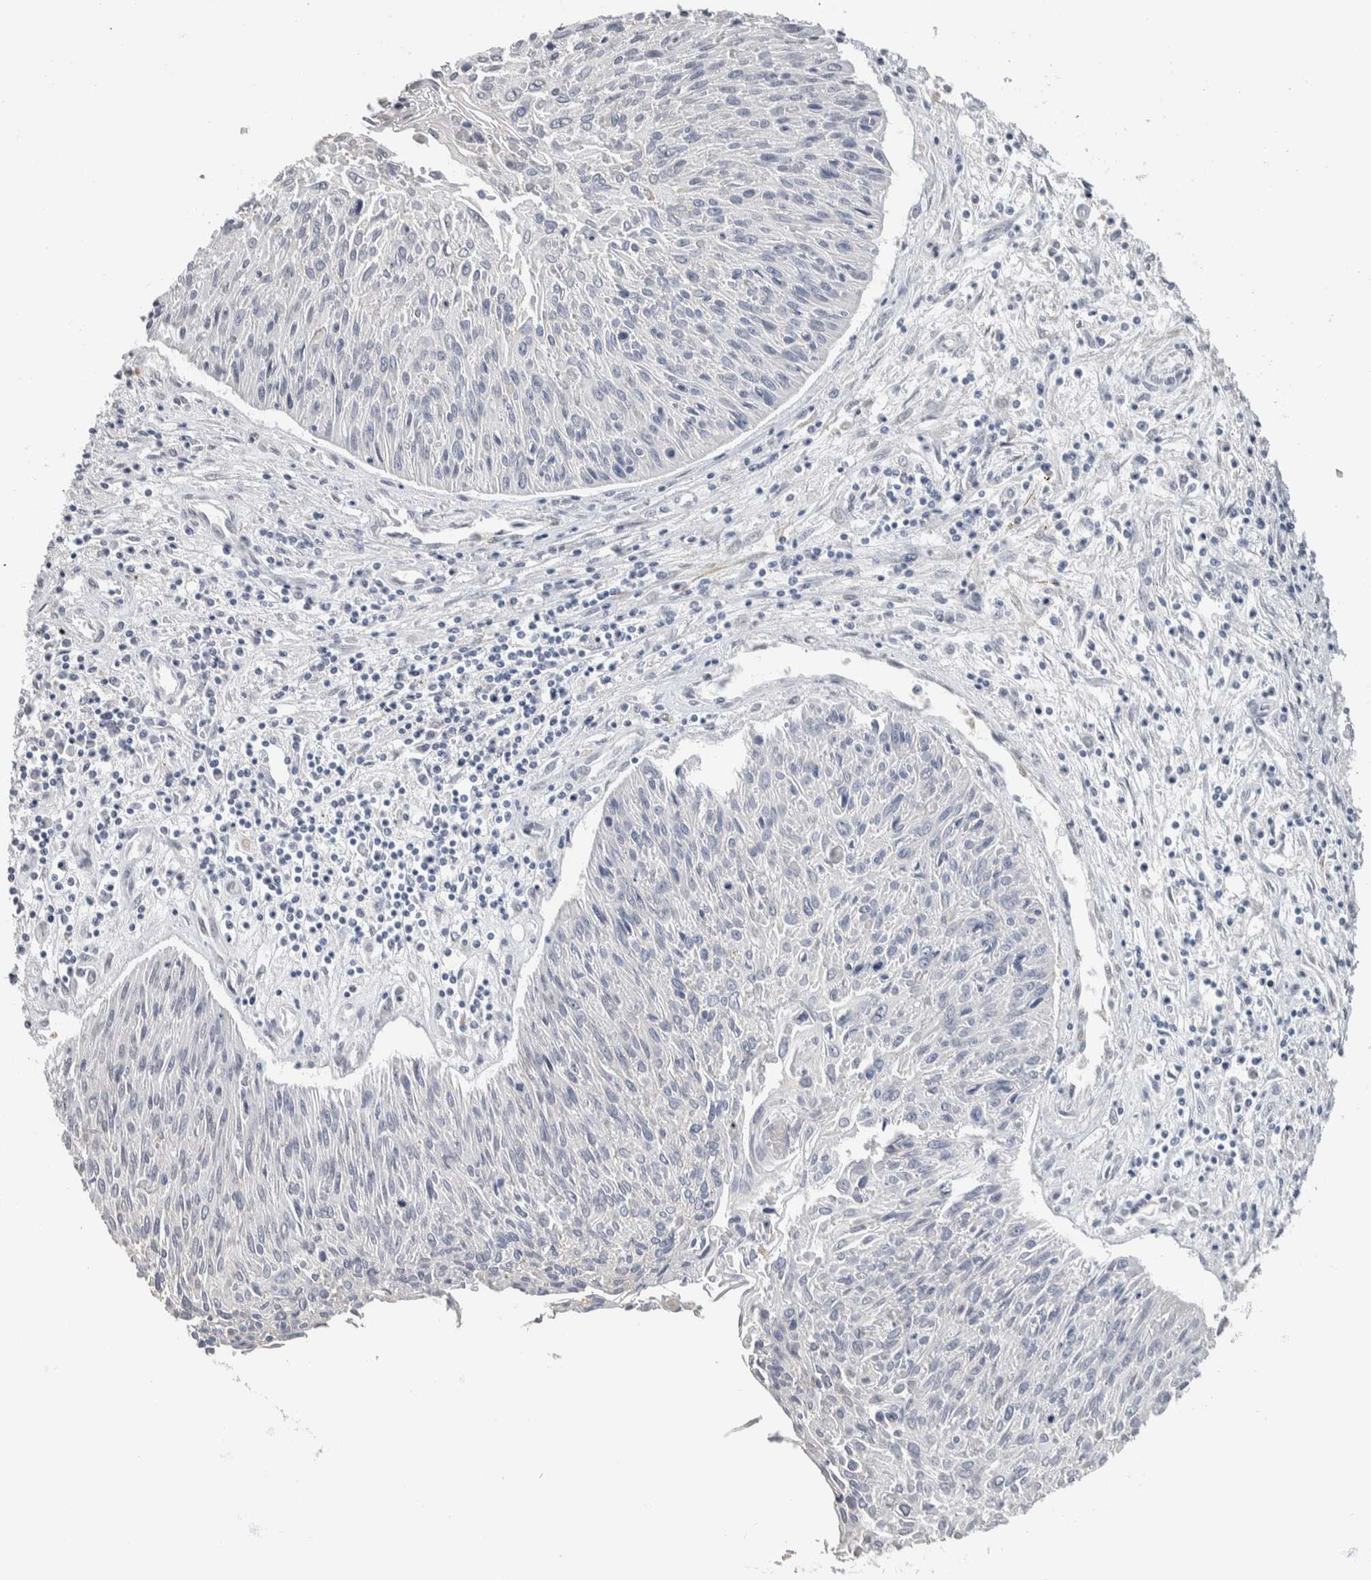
{"staining": {"intensity": "negative", "quantity": "none", "location": "none"}, "tissue": "cervical cancer", "cell_type": "Tumor cells", "image_type": "cancer", "snomed": [{"axis": "morphology", "description": "Squamous cell carcinoma, NOS"}, {"axis": "topography", "description": "Cervix"}], "caption": "Tumor cells show no significant protein expression in cervical squamous cell carcinoma. (Stains: DAB (3,3'-diaminobenzidine) IHC with hematoxylin counter stain, Microscopy: brightfield microscopy at high magnification).", "gene": "NEFM", "patient": {"sex": "female", "age": 51}}